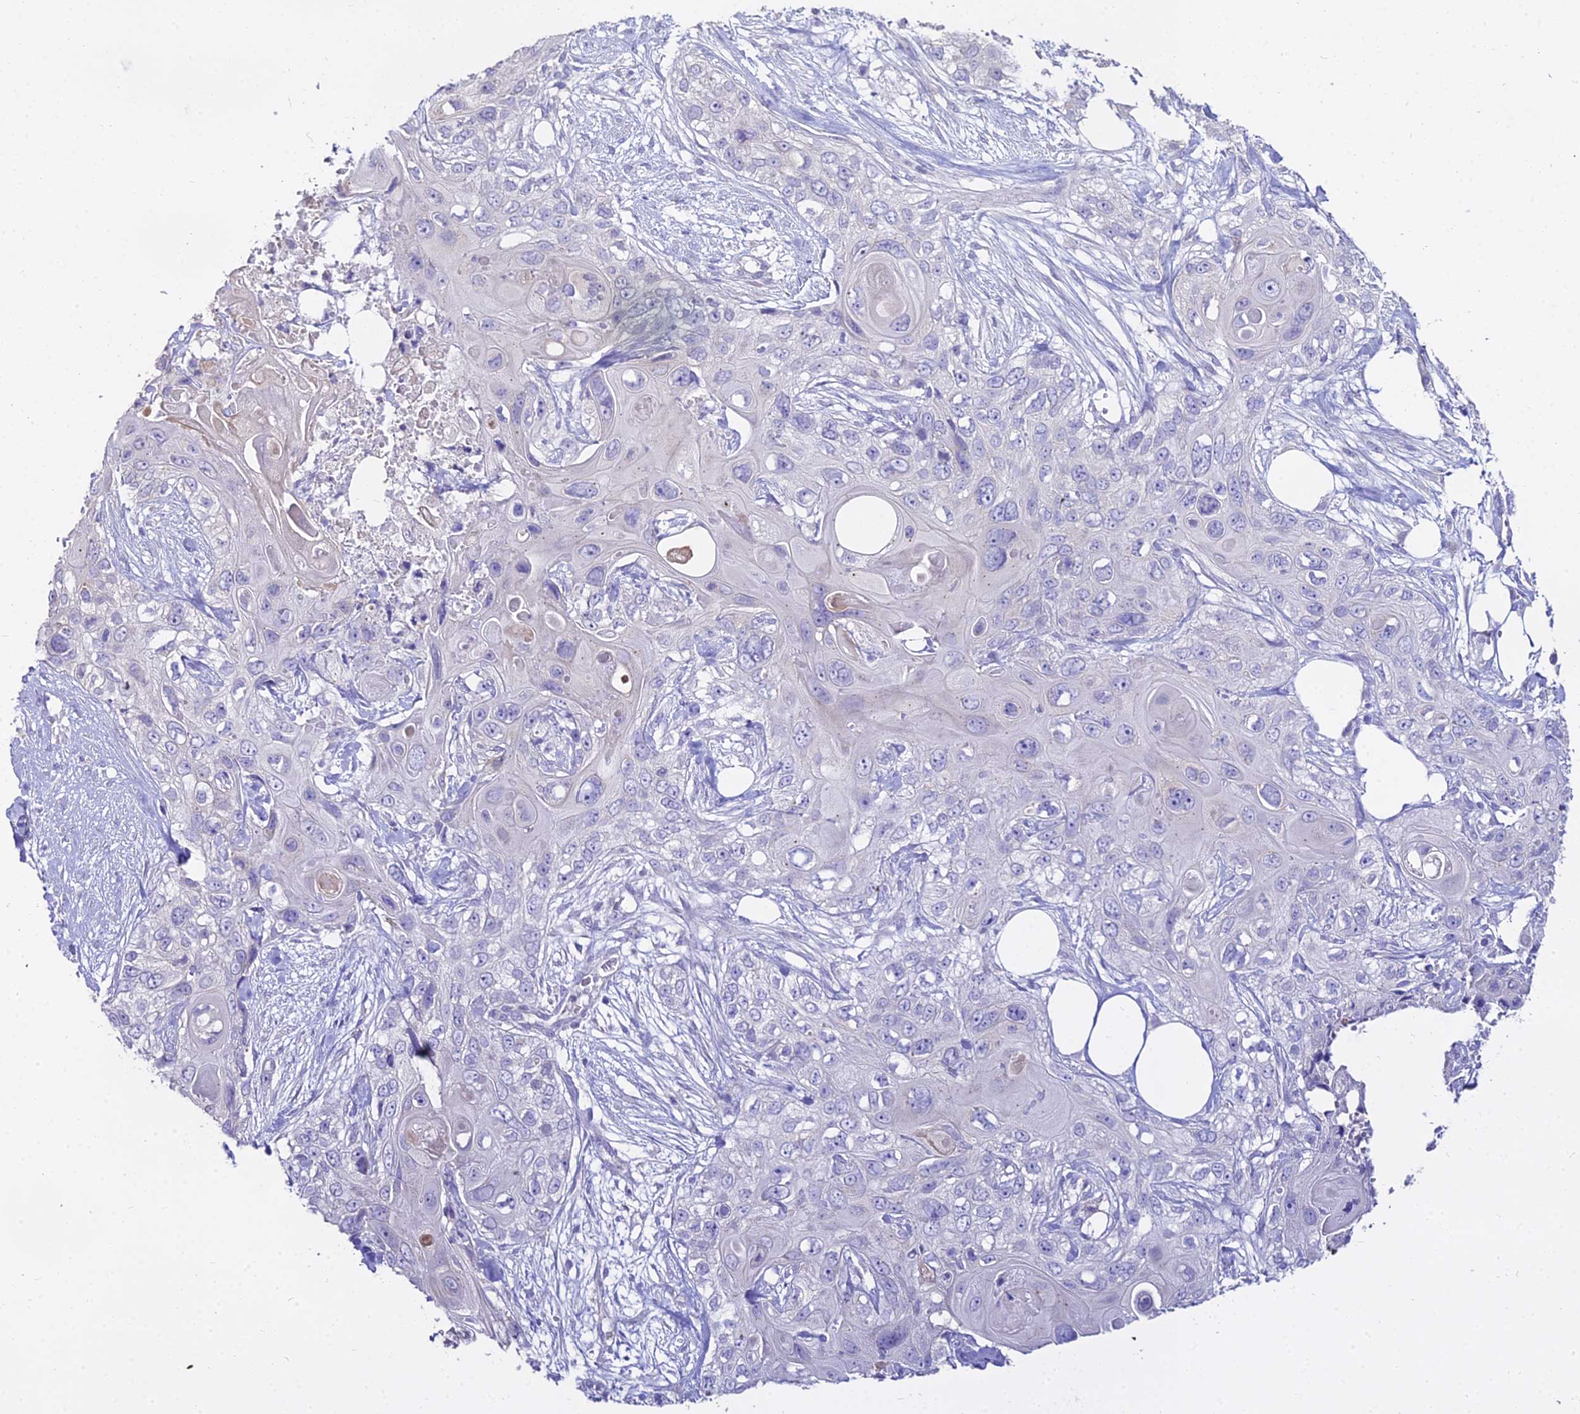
{"staining": {"intensity": "negative", "quantity": "none", "location": "none"}, "tissue": "skin cancer", "cell_type": "Tumor cells", "image_type": "cancer", "snomed": [{"axis": "morphology", "description": "Normal tissue, NOS"}, {"axis": "morphology", "description": "Squamous cell carcinoma, NOS"}, {"axis": "topography", "description": "Skin"}], "caption": "Skin cancer (squamous cell carcinoma) was stained to show a protein in brown. There is no significant staining in tumor cells.", "gene": "GLYAT", "patient": {"sex": "male", "age": 72}}